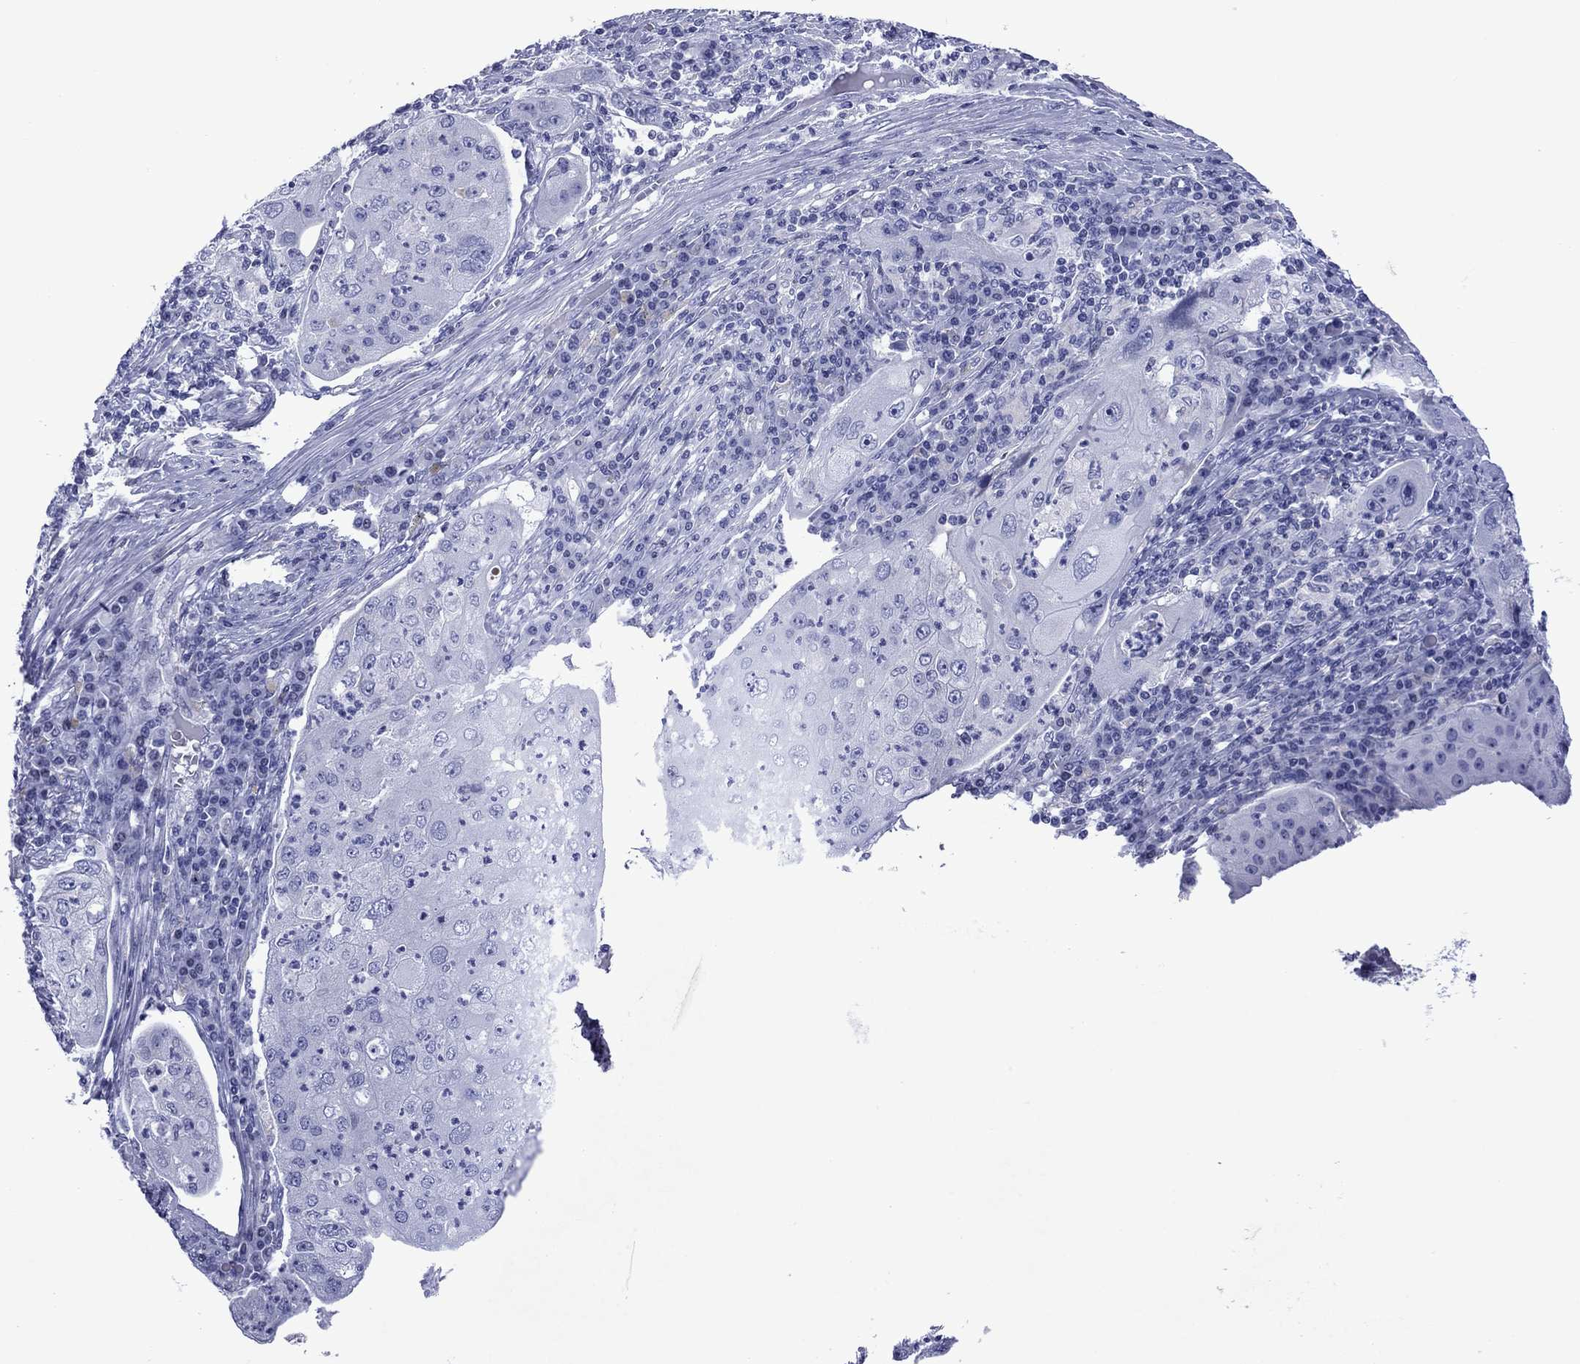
{"staining": {"intensity": "negative", "quantity": "none", "location": "none"}, "tissue": "lung cancer", "cell_type": "Tumor cells", "image_type": "cancer", "snomed": [{"axis": "morphology", "description": "Squamous cell carcinoma, NOS"}, {"axis": "topography", "description": "Lung"}], "caption": "A histopathology image of human lung squamous cell carcinoma is negative for staining in tumor cells. Brightfield microscopy of immunohistochemistry (IHC) stained with DAB (3,3'-diaminobenzidine) (brown) and hematoxylin (blue), captured at high magnification.", "gene": "PIWIL1", "patient": {"sex": "female", "age": 59}}